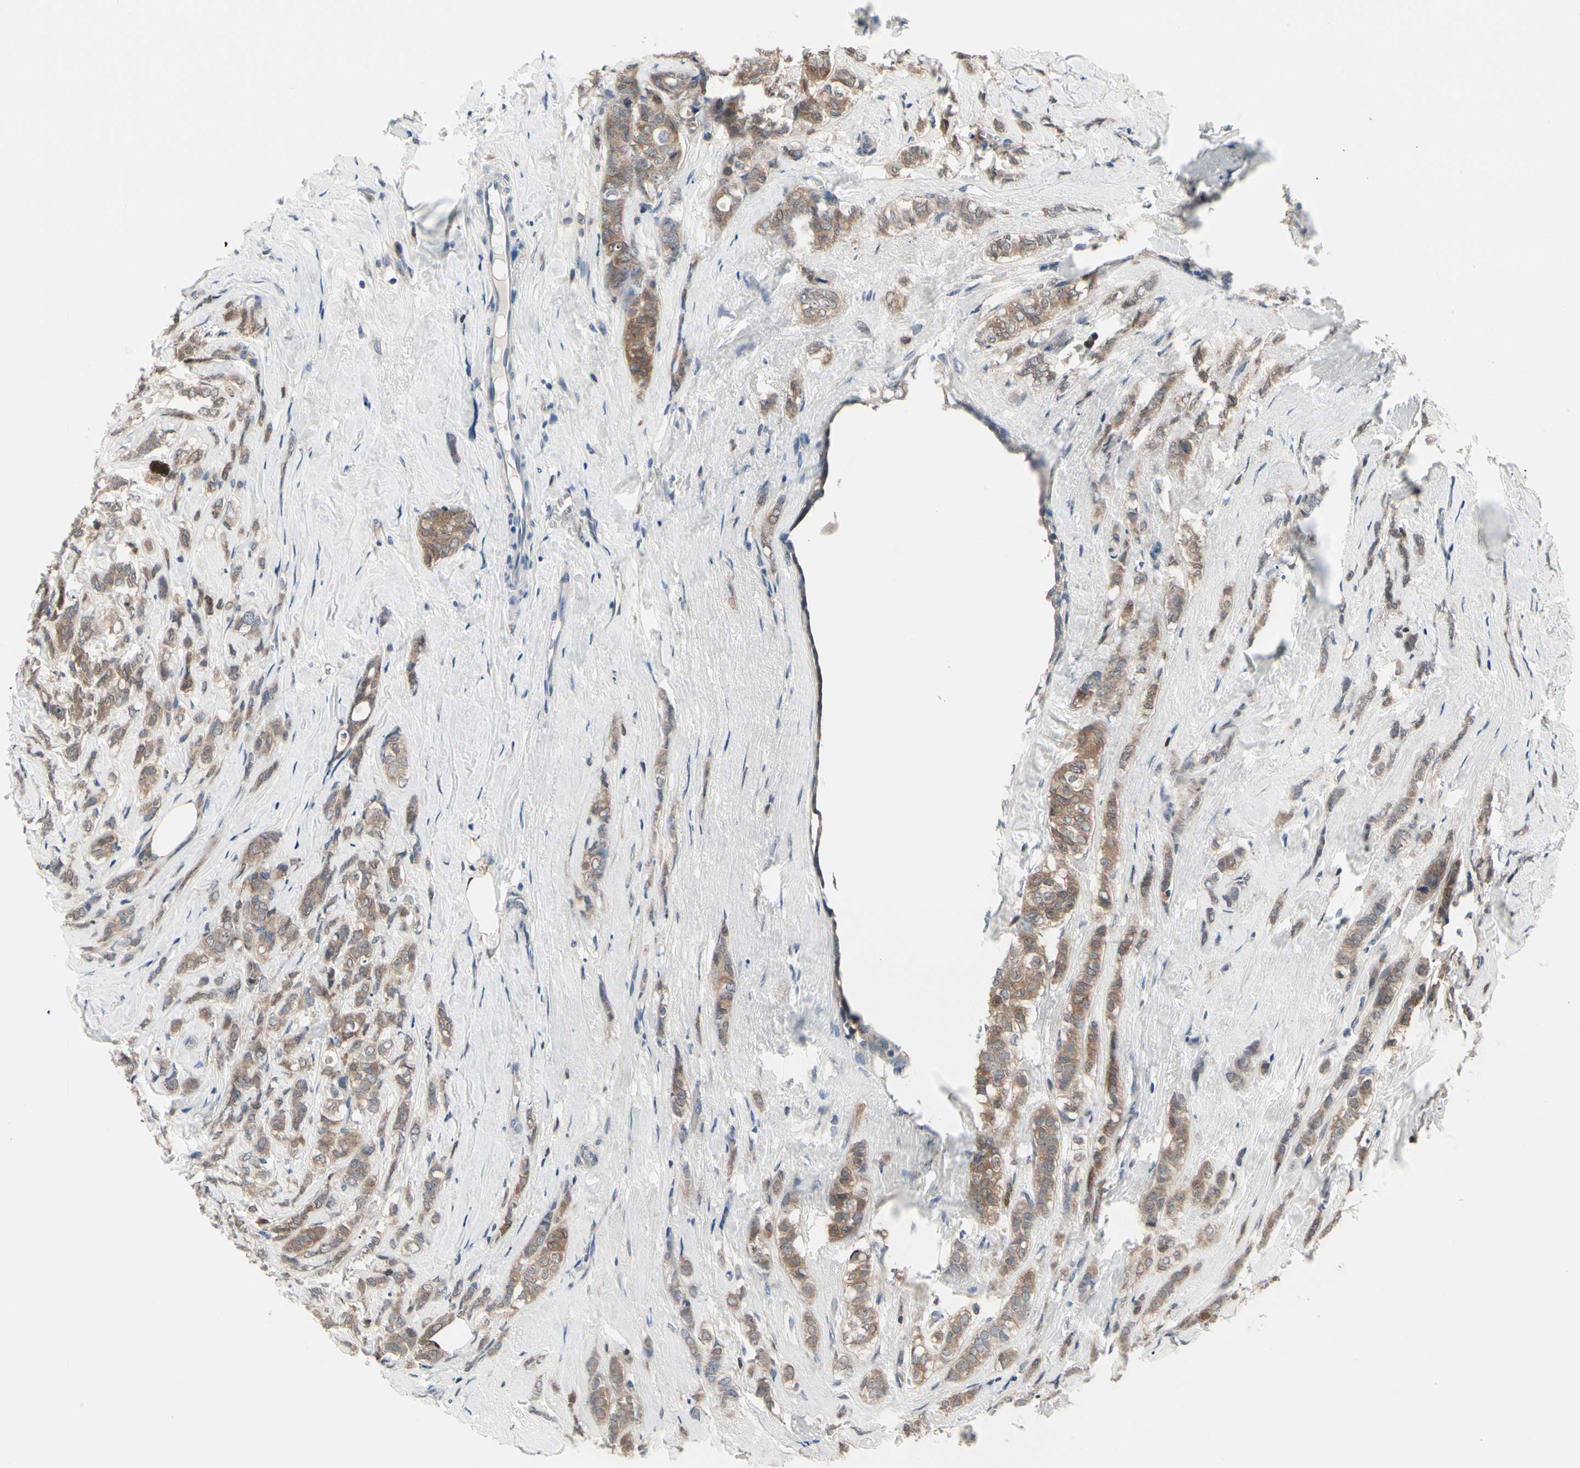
{"staining": {"intensity": "moderate", "quantity": ">75%", "location": "cytoplasmic/membranous"}, "tissue": "breast cancer", "cell_type": "Tumor cells", "image_type": "cancer", "snomed": [{"axis": "morphology", "description": "Lobular carcinoma"}, {"axis": "topography", "description": "Breast"}], "caption": "Moderate cytoplasmic/membranous protein staining is appreciated in about >75% of tumor cells in lobular carcinoma (breast).", "gene": "PRDX6", "patient": {"sex": "female", "age": 60}}